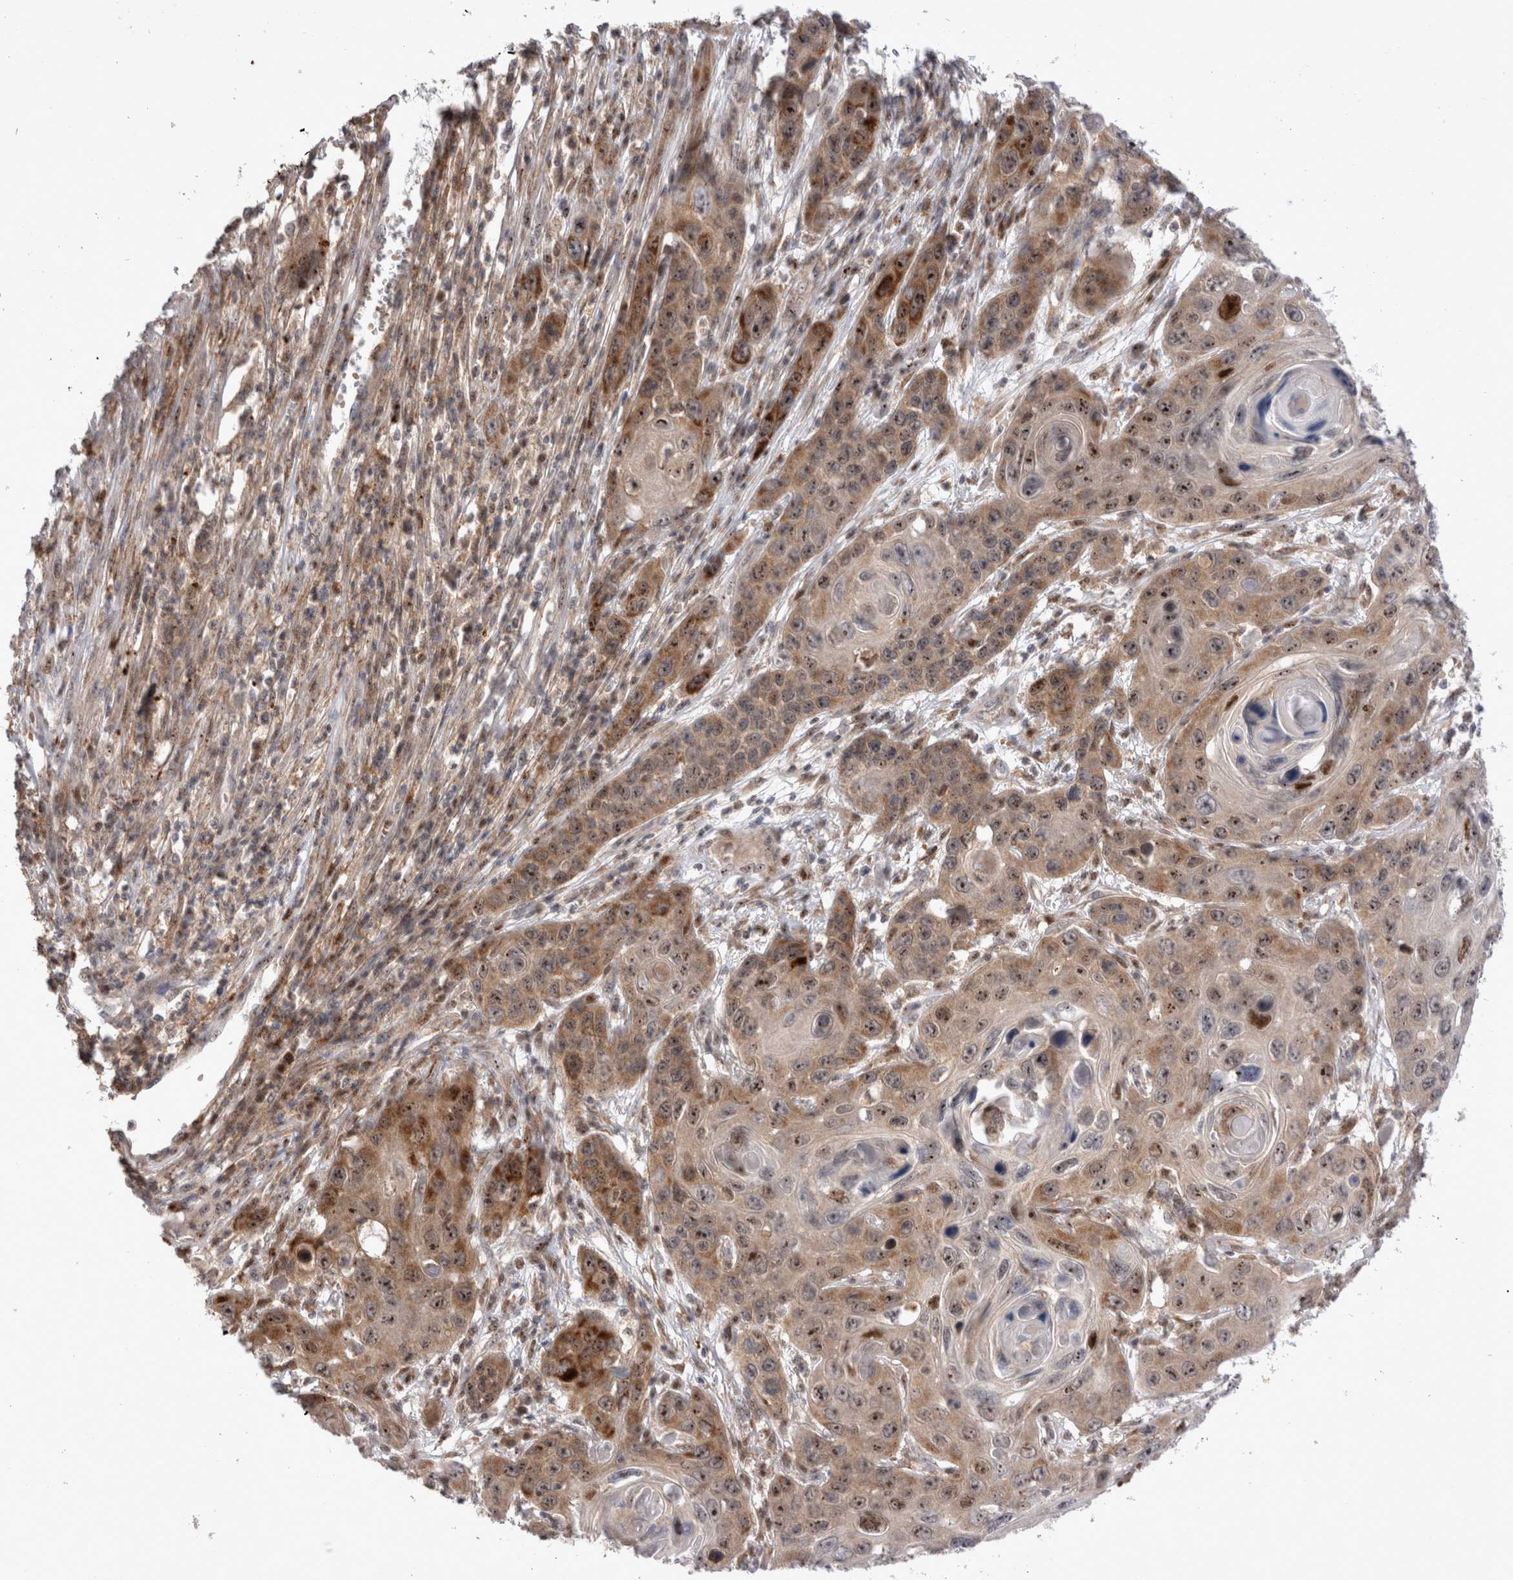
{"staining": {"intensity": "strong", "quantity": ">75%", "location": "cytoplasmic/membranous,nuclear"}, "tissue": "skin cancer", "cell_type": "Tumor cells", "image_type": "cancer", "snomed": [{"axis": "morphology", "description": "Squamous cell carcinoma, NOS"}, {"axis": "topography", "description": "Skin"}], "caption": "Squamous cell carcinoma (skin) was stained to show a protein in brown. There is high levels of strong cytoplasmic/membranous and nuclear expression in about >75% of tumor cells. The staining was performed using DAB to visualize the protein expression in brown, while the nuclei were stained in blue with hematoxylin (Magnification: 20x).", "gene": "STK11", "patient": {"sex": "male", "age": 55}}